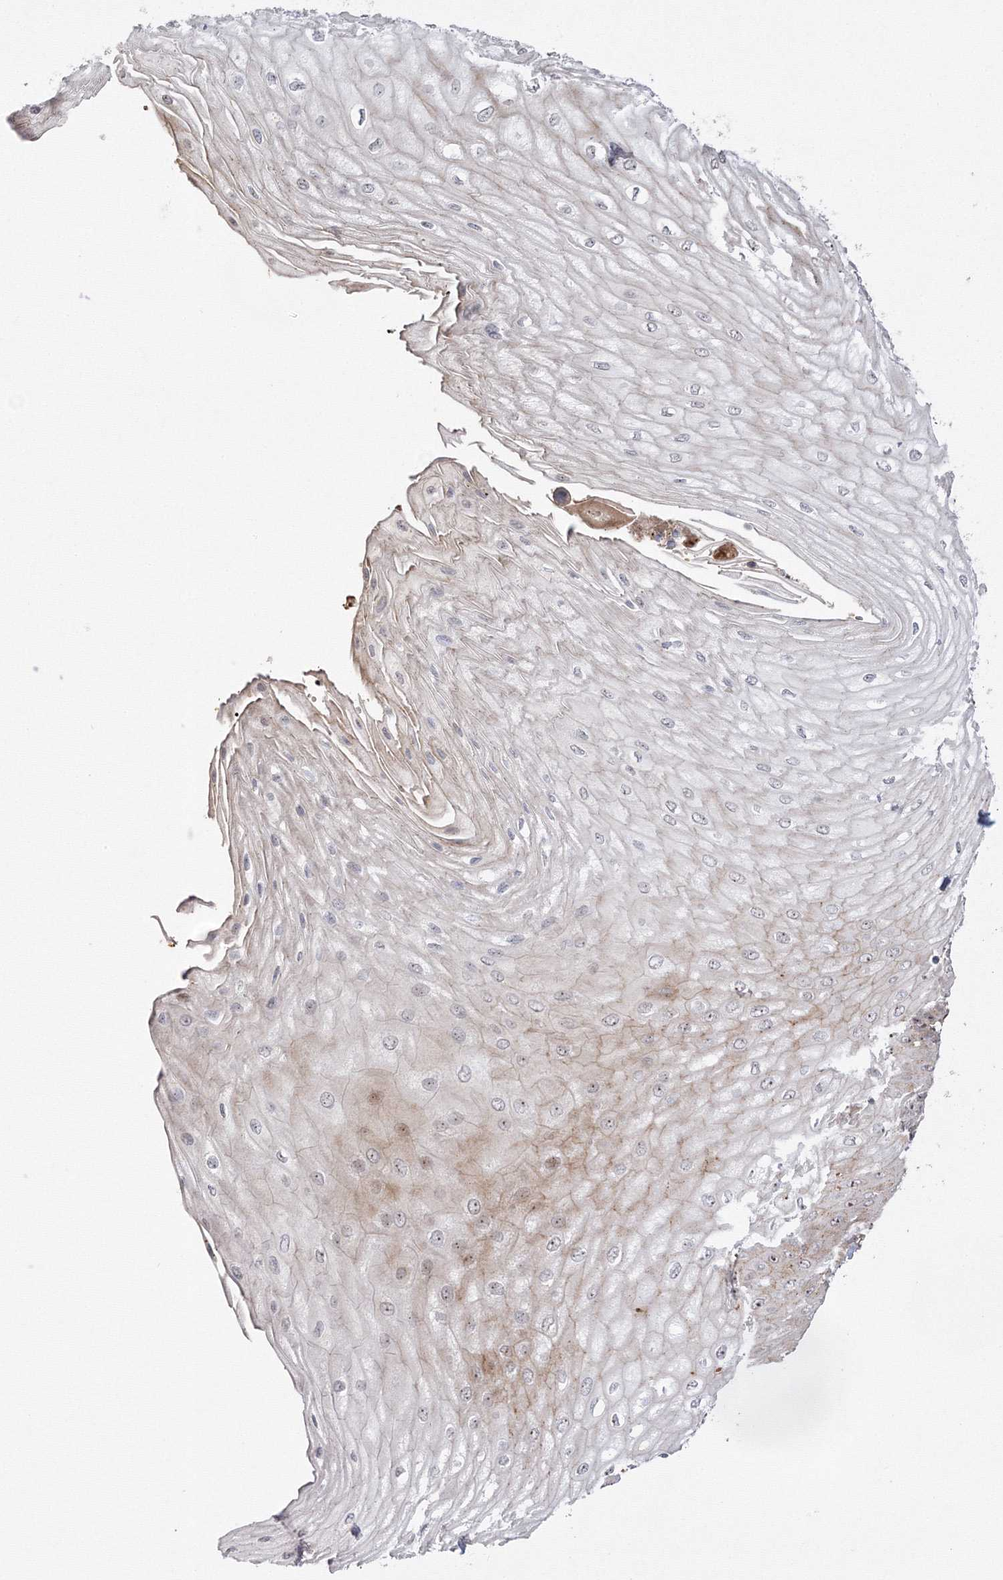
{"staining": {"intensity": "strong", "quantity": "25%-75%", "location": "cytoplasmic/membranous,nuclear"}, "tissue": "esophagus", "cell_type": "Squamous epithelial cells", "image_type": "normal", "snomed": [{"axis": "morphology", "description": "Normal tissue, NOS"}, {"axis": "topography", "description": "Esophagus"}], "caption": "Immunohistochemical staining of unremarkable human esophagus displays high levels of strong cytoplasmic/membranous,nuclear staining in approximately 25%-75% of squamous epithelial cells.", "gene": "NPM3", "patient": {"sex": "male", "age": 60}}